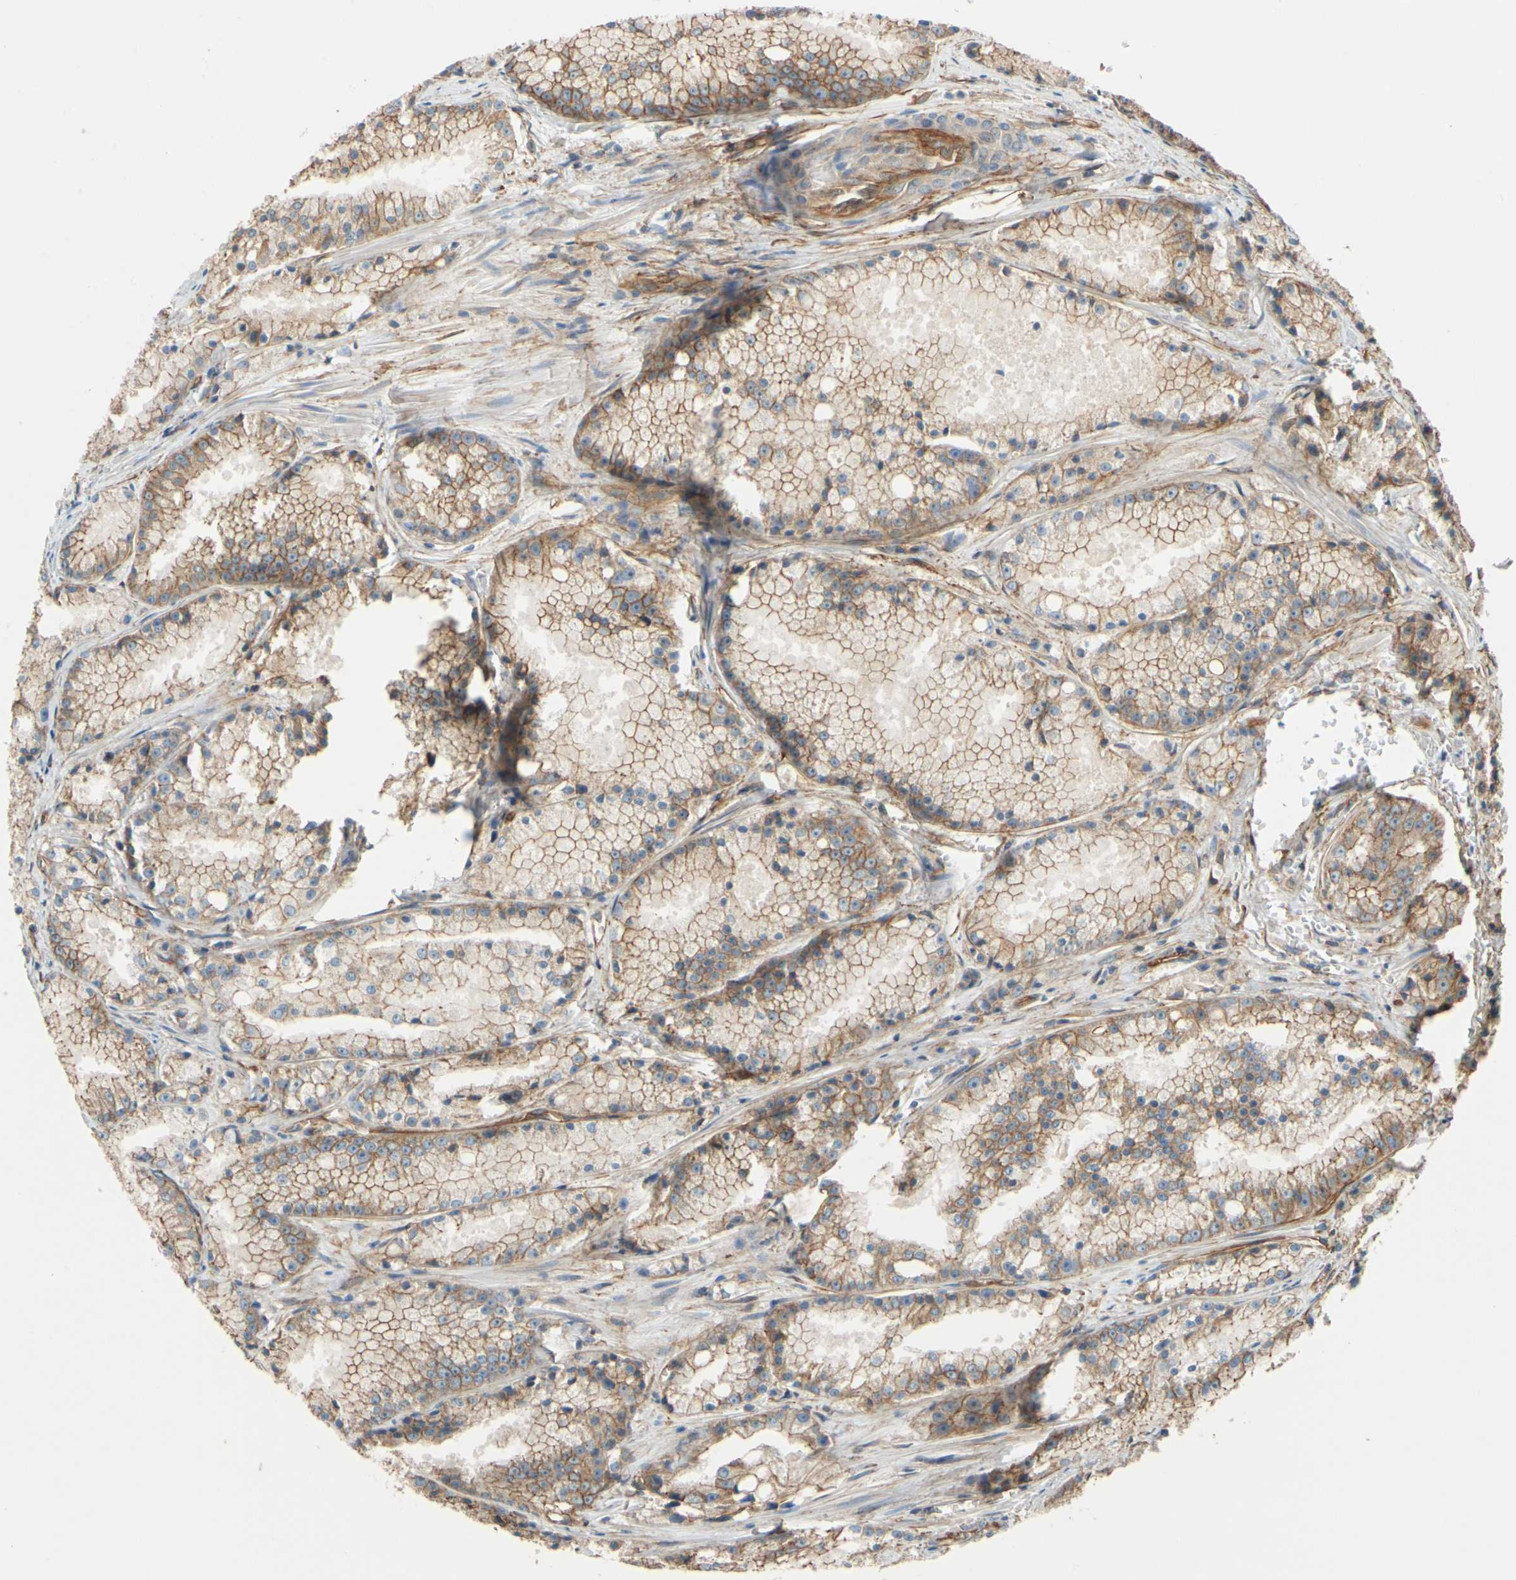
{"staining": {"intensity": "weak", "quantity": "25%-75%", "location": "cytoplasmic/membranous"}, "tissue": "prostate cancer", "cell_type": "Tumor cells", "image_type": "cancer", "snomed": [{"axis": "morphology", "description": "Adenocarcinoma, Low grade"}, {"axis": "topography", "description": "Prostate"}], "caption": "Human prostate cancer (low-grade adenocarcinoma) stained for a protein (brown) shows weak cytoplasmic/membranous positive staining in about 25%-75% of tumor cells.", "gene": "SPTAN1", "patient": {"sex": "male", "age": 64}}